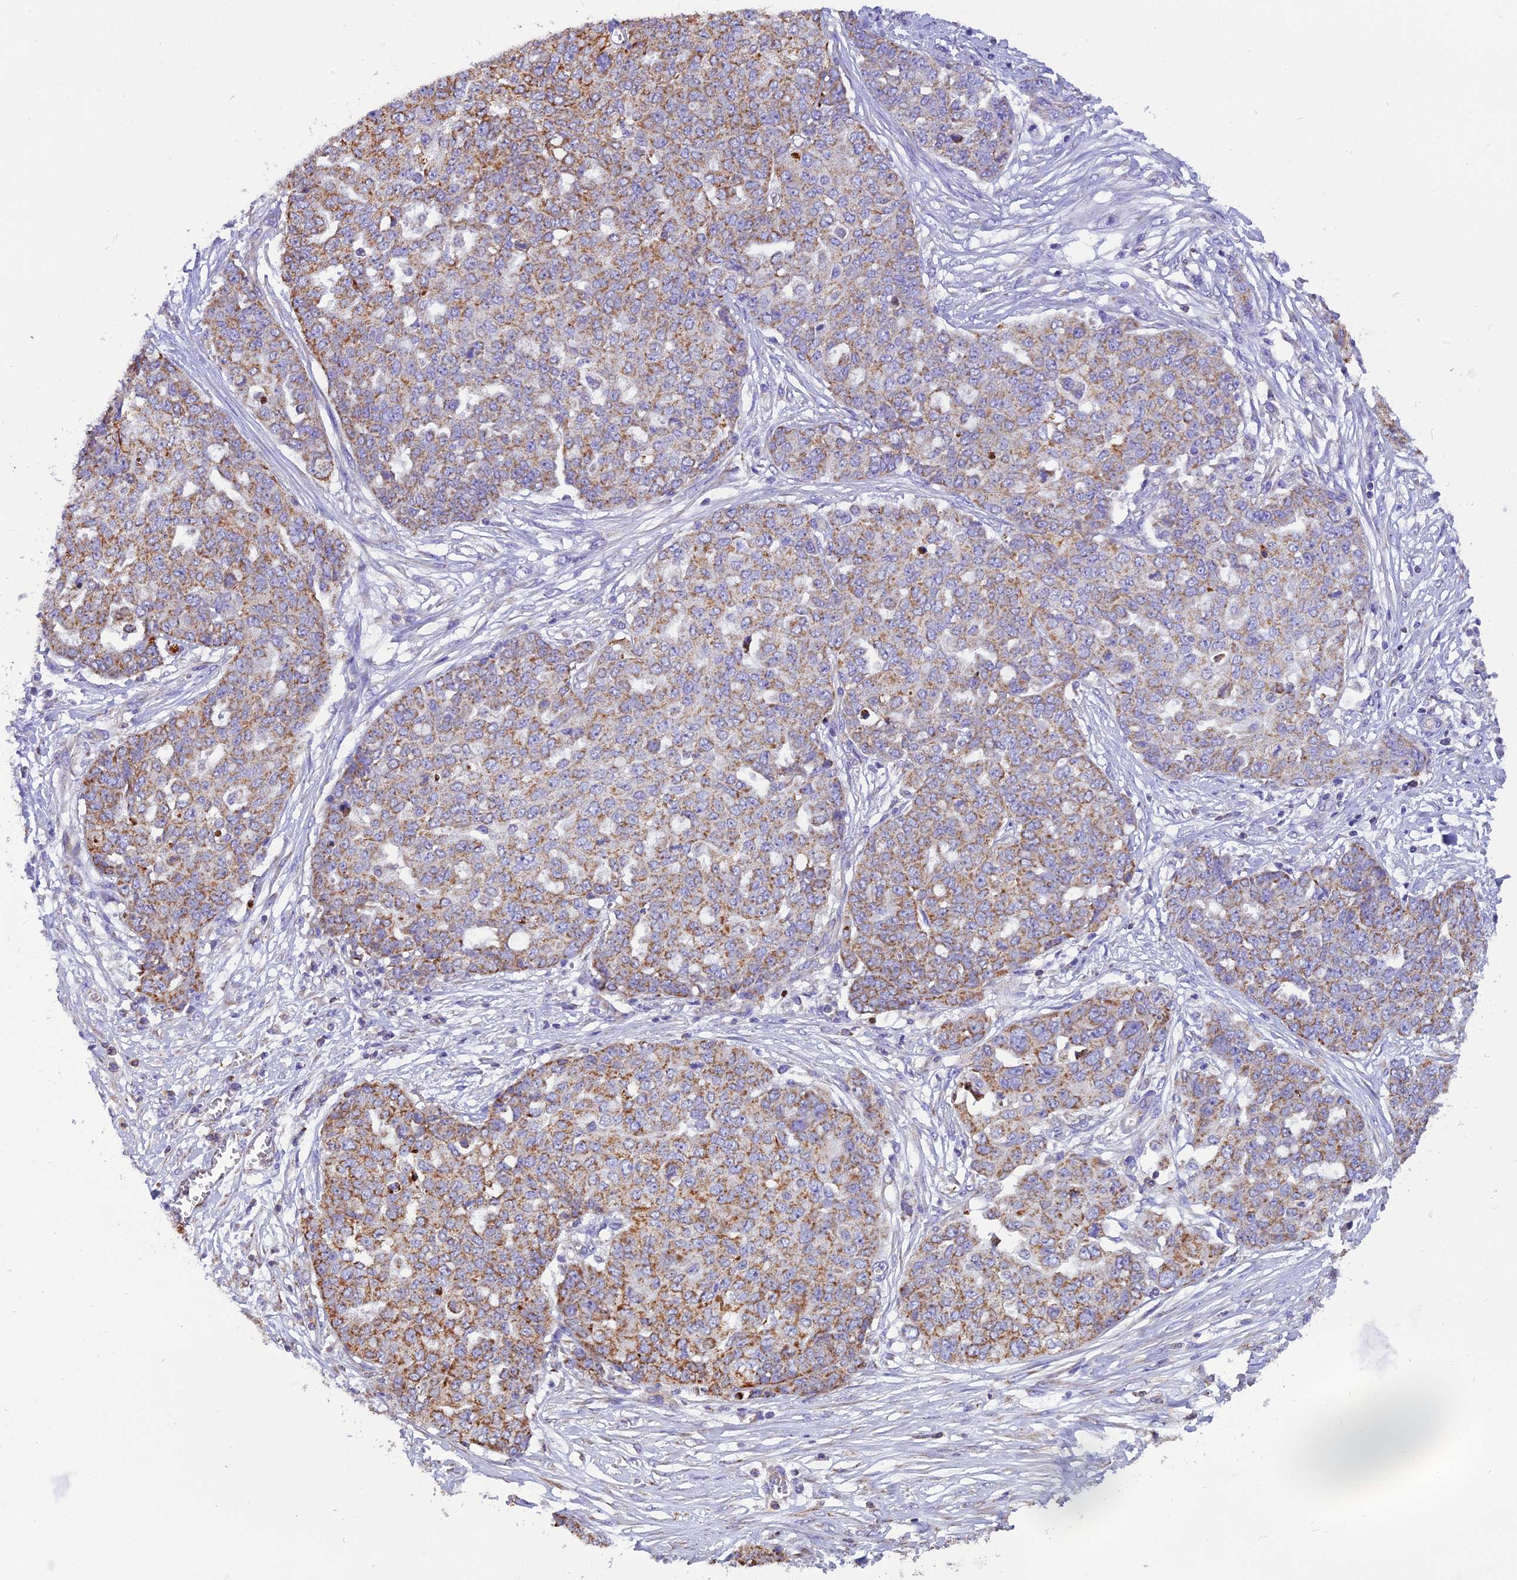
{"staining": {"intensity": "moderate", "quantity": ">75%", "location": "cytoplasmic/membranous"}, "tissue": "ovarian cancer", "cell_type": "Tumor cells", "image_type": "cancer", "snomed": [{"axis": "morphology", "description": "Cystadenocarcinoma, serous, NOS"}, {"axis": "topography", "description": "Soft tissue"}, {"axis": "topography", "description": "Ovary"}], "caption": "There is medium levels of moderate cytoplasmic/membranous staining in tumor cells of ovarian cancer (serous cystadenocarcinoma), as demonstrated by immunohistochemical staining (brown color).", "gene": "GPD1", "patient": {"sex": "female", "age": 57}}